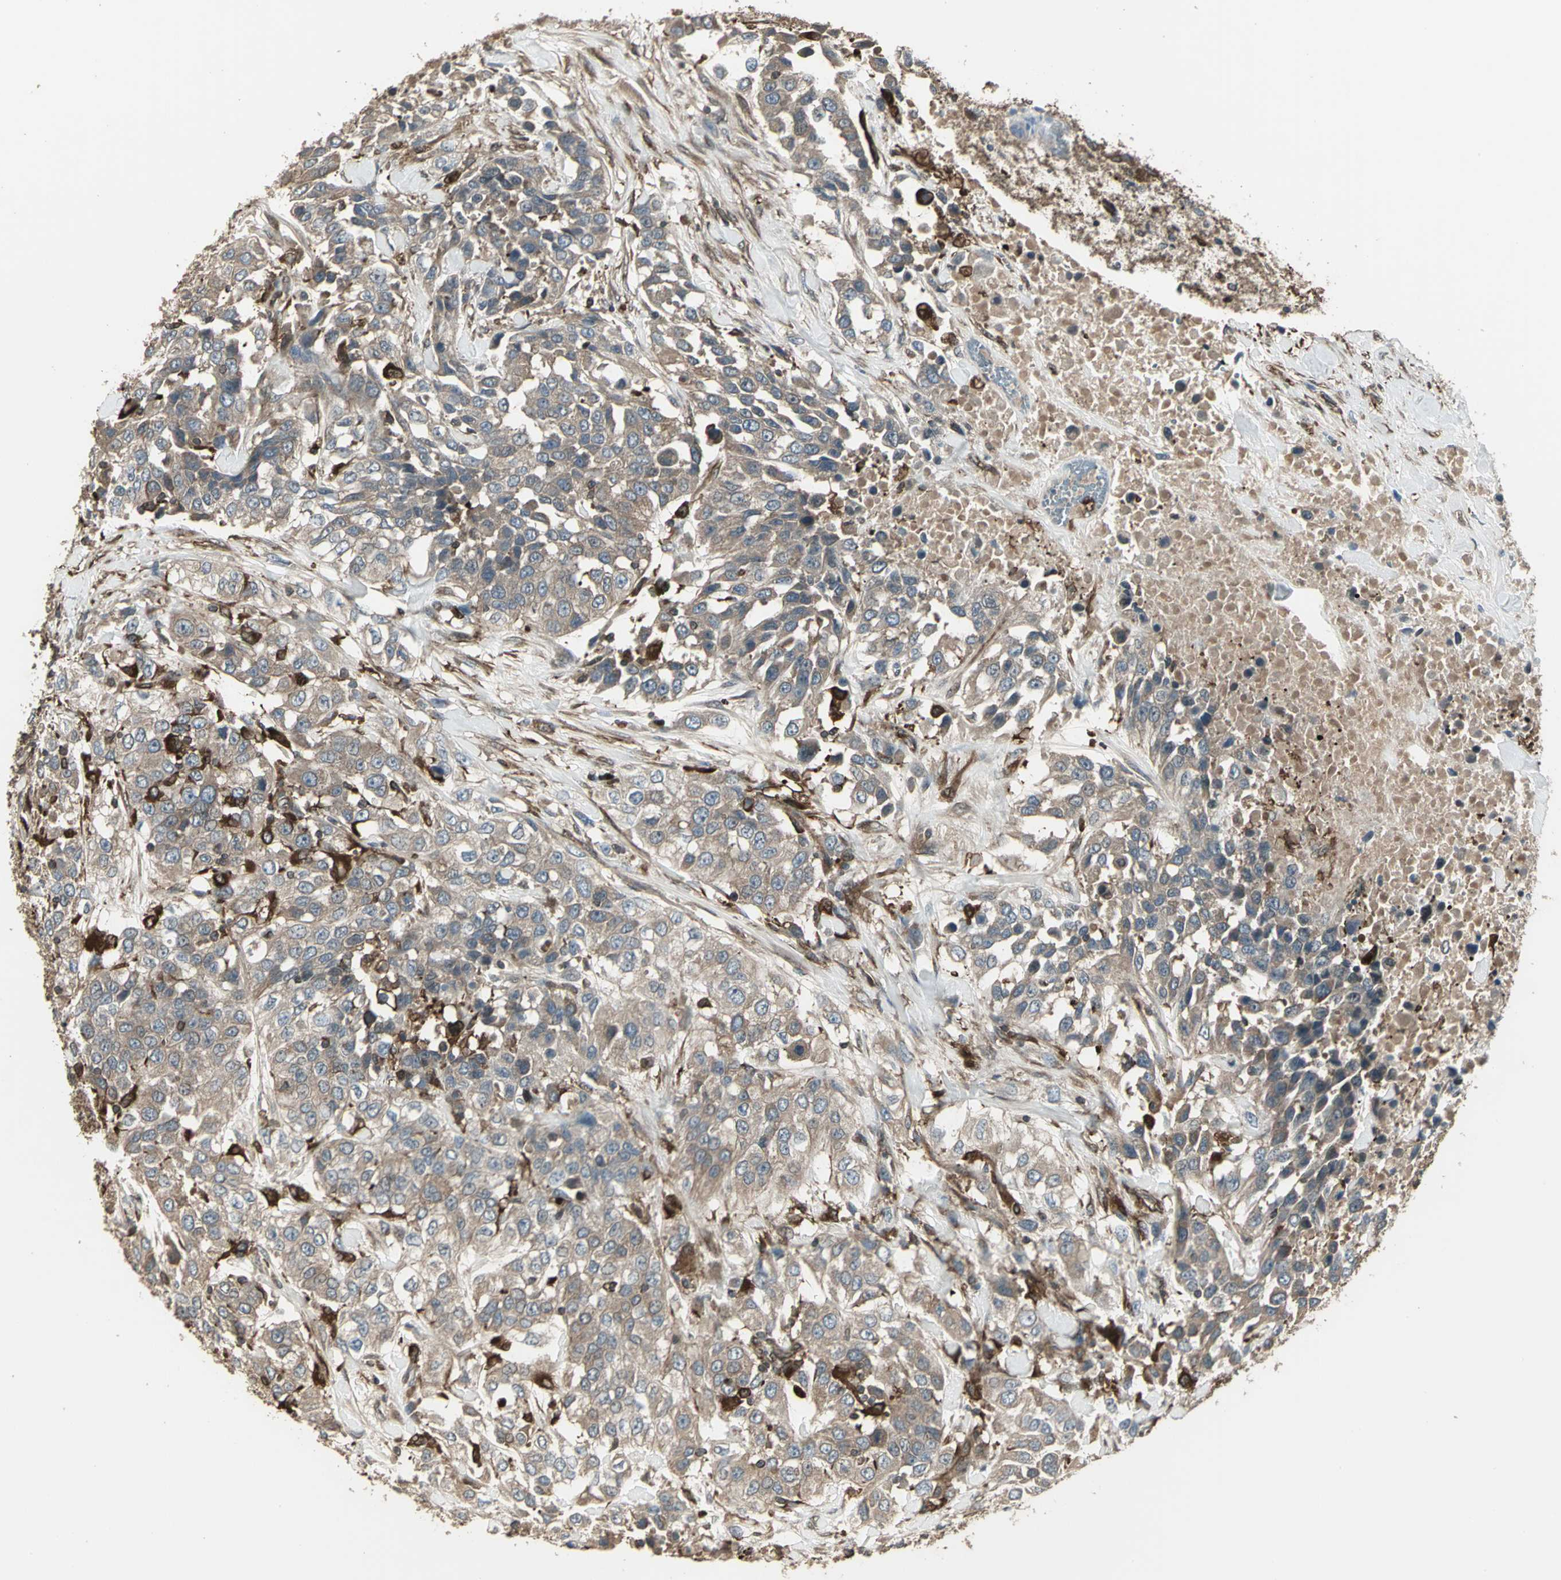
{"staining": {"intensity": "moderate", "quantity": ">75%", "location": "cytoplasmic/membranous"}, "tissue": "urothelial cancer", "cell_type": "Tumor cells", "image_type": "cancer", "snomed": [{"axis": "morphology", "description": "Urothelial carcinoma, High grade"}, {"axis": "topography", "description": "Urinary bladder"}], "caption": "Urothelial carcinoma (high-grade) stained for a protein reveals moderate cytoplasmic/membranous positivity in tumor cells.", "gene": "PRXL2B", "patient": {"sex": "female", "age": 80}}